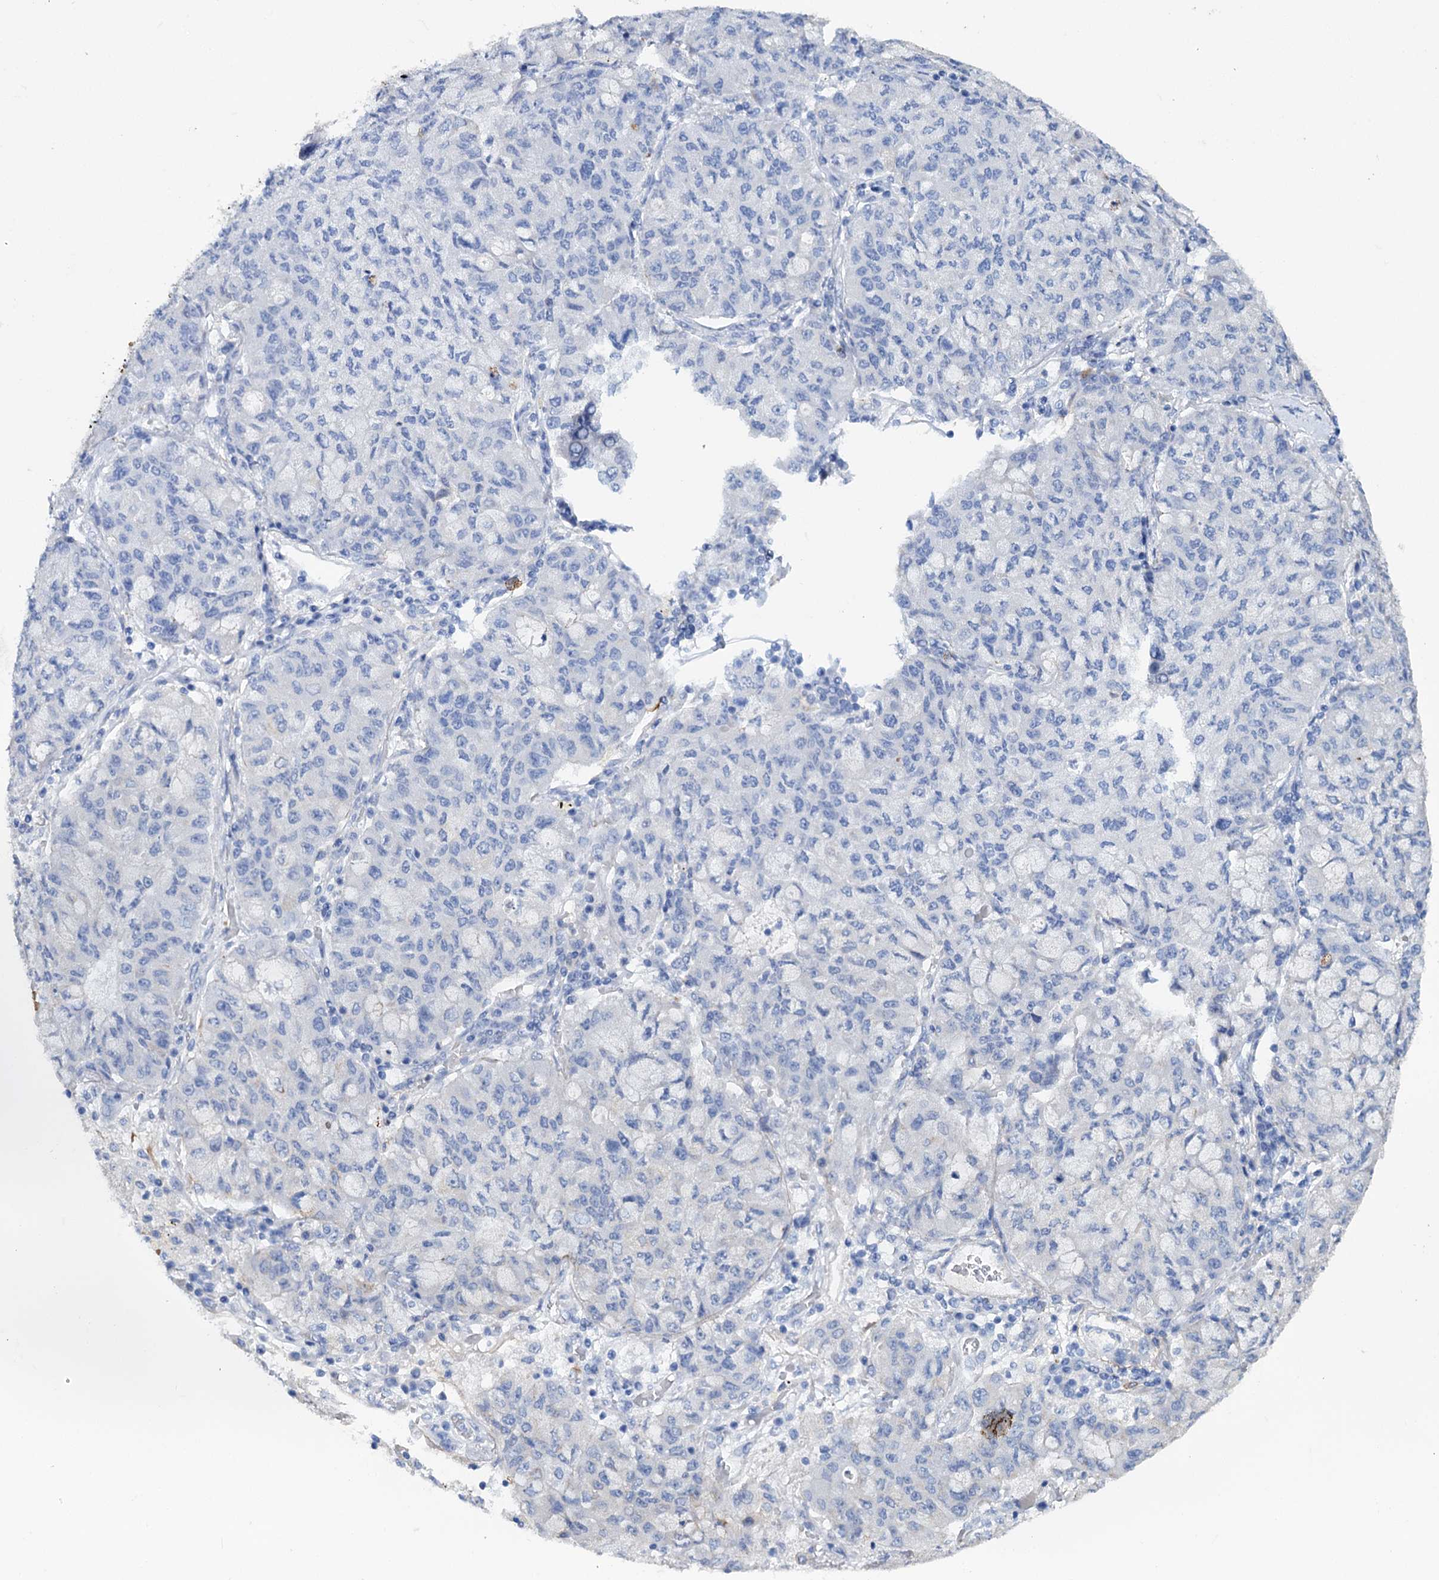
{"staining": {"intensity": "negative", "quantity": "none", "location": "none"}, "tissue": "lung cancer", "cell_type": "Tumor cells", "image_type": "cancer", "snomed": [{"axis": "morphology", "description": "Squamous cell carcinoma, NOS"}, {"axis": "topography", "description": "Lung"}], "caption": "The image demonstrates no staining of tumor cells in lung squamous cell carcinoma.", "gene": "FAAP20", "patient": {"sex": "male", "age": 74}}